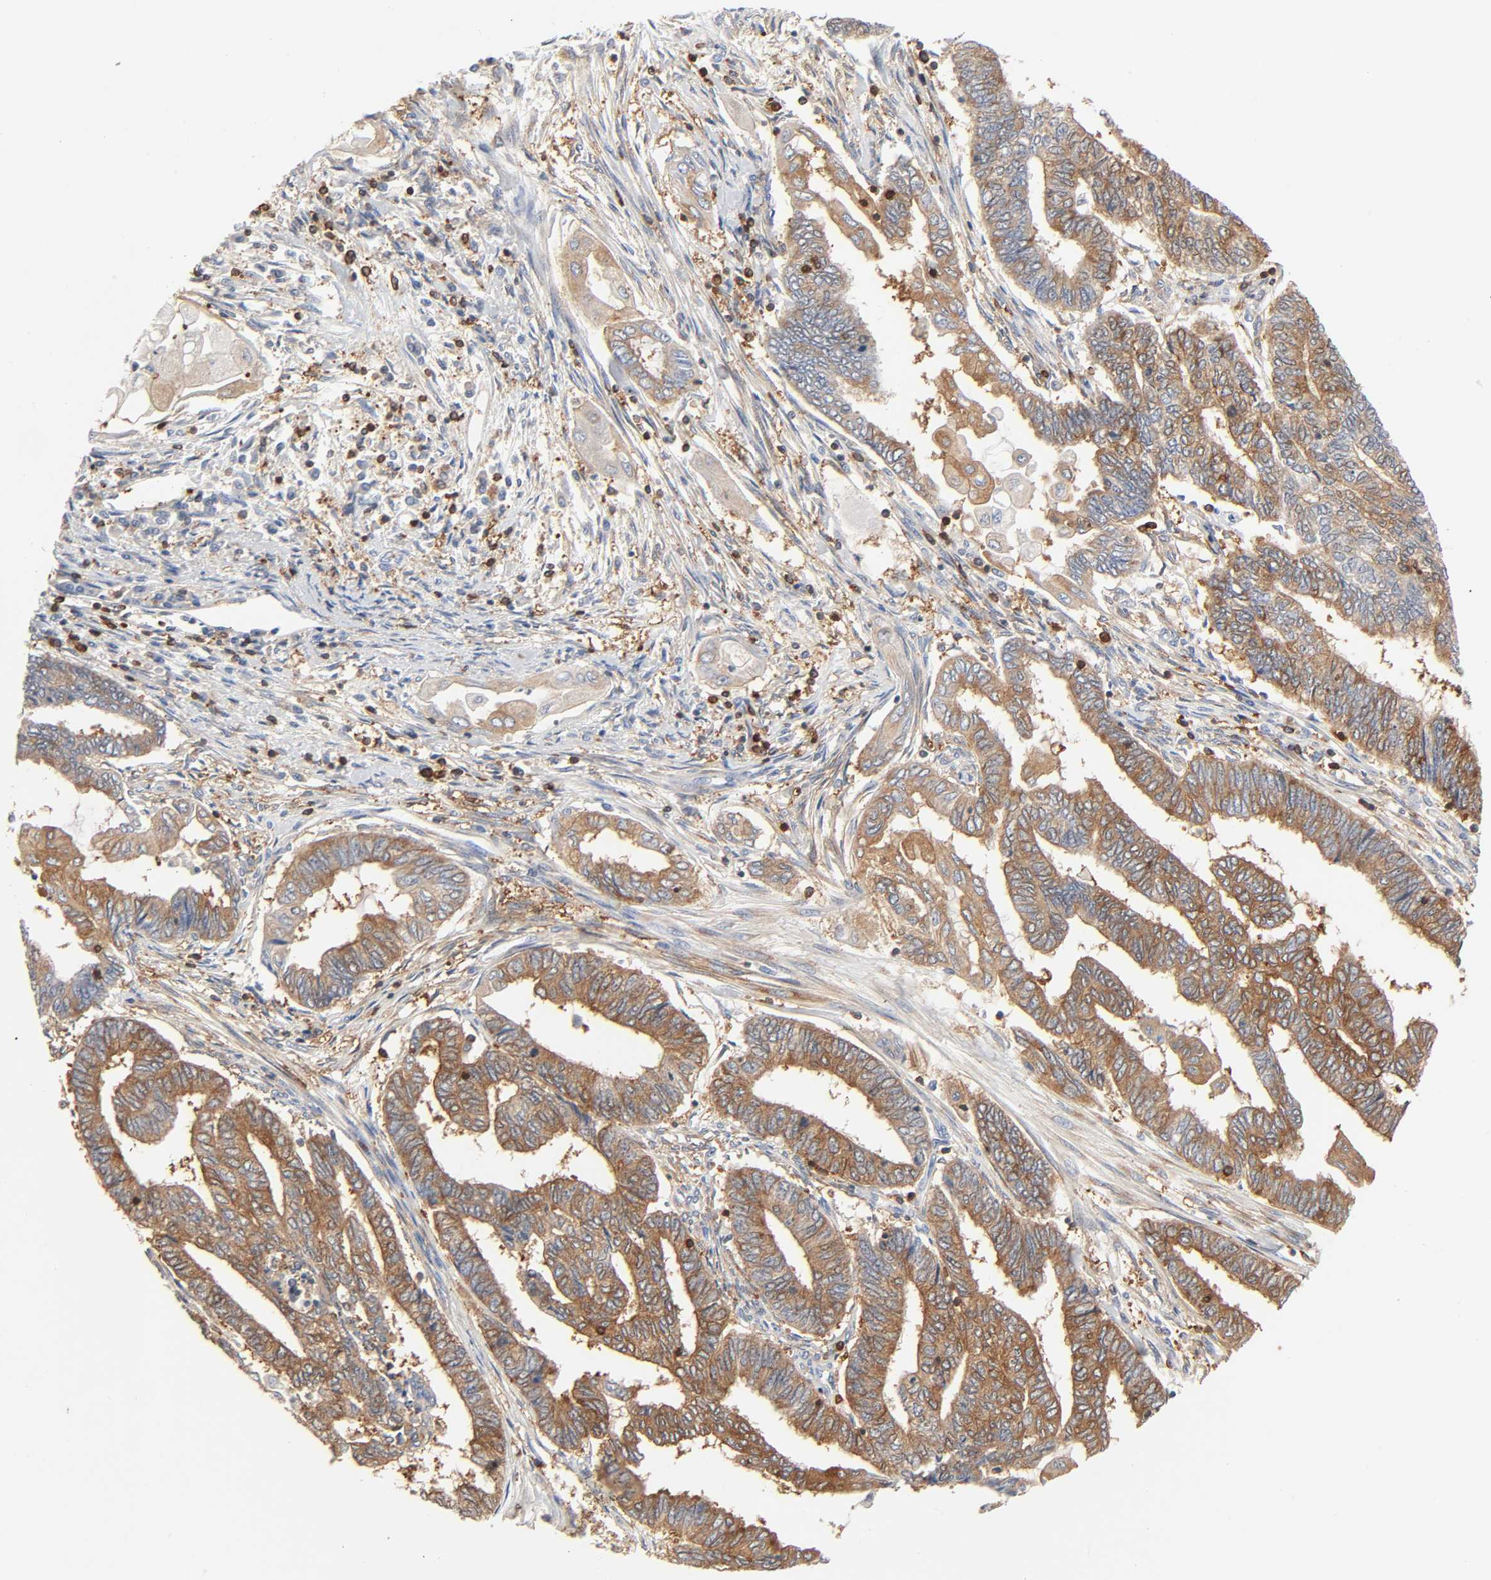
{"staining": {"intensity": "moderate", "quantity": ">75%", "location": "cytoplasmic/membranous"}, "tissue": "endometrial cancer", "cell_type": "Tumor cells", "image_type": "cancer", "snomed": [{"axis": "morphology", "description": "Adenocarcinoma, NOS"}, {"axis": "topography", "description": "Uterus"}, {"axis": "topography", "description": "Endometrium"}], "caption": "Human endometrial cancer (adenocarcinoma) stained with a protein marker demonstrates moderate staining in tumor cells.", "gene": "BIN1", "patient": {"sex": "female", "age": 70}}